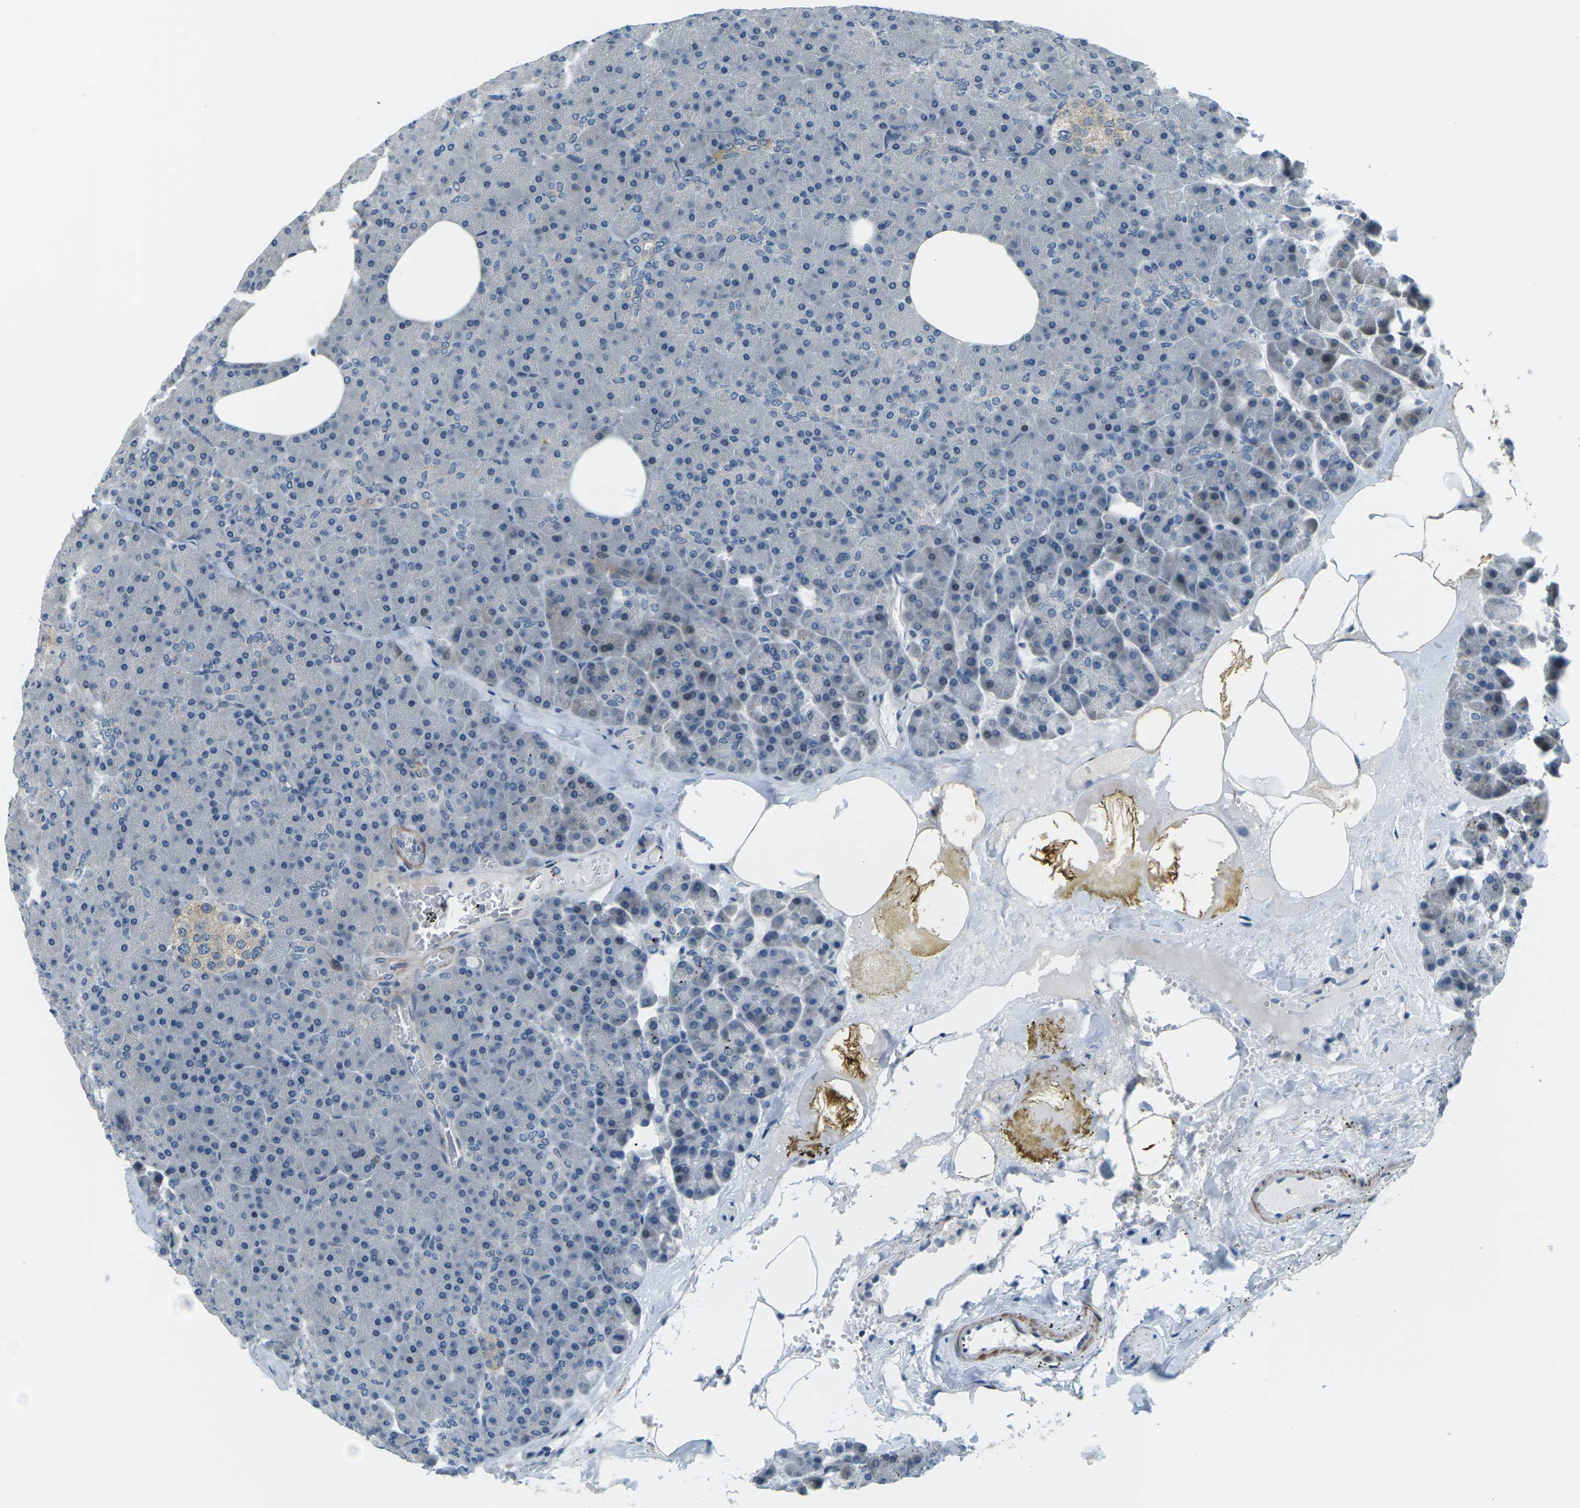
{"staining": {"intensity": "negative", "quantity": "none", "location": "none"}, "tissue": "pancreas", "cell_type": "Exocrine glandular cells", "image_type": "normal", "snomed": [{"axis": "morphology", "description": "Normal tissue, NOS"}, {"axis": "topography", "description": "Pancreas"}], "caption": "Exocrine glandular cells show no significant protein positivity in normal pancreas.", "gene": "SLC13A3", "patient": {"sex": "female", "age": 35}}